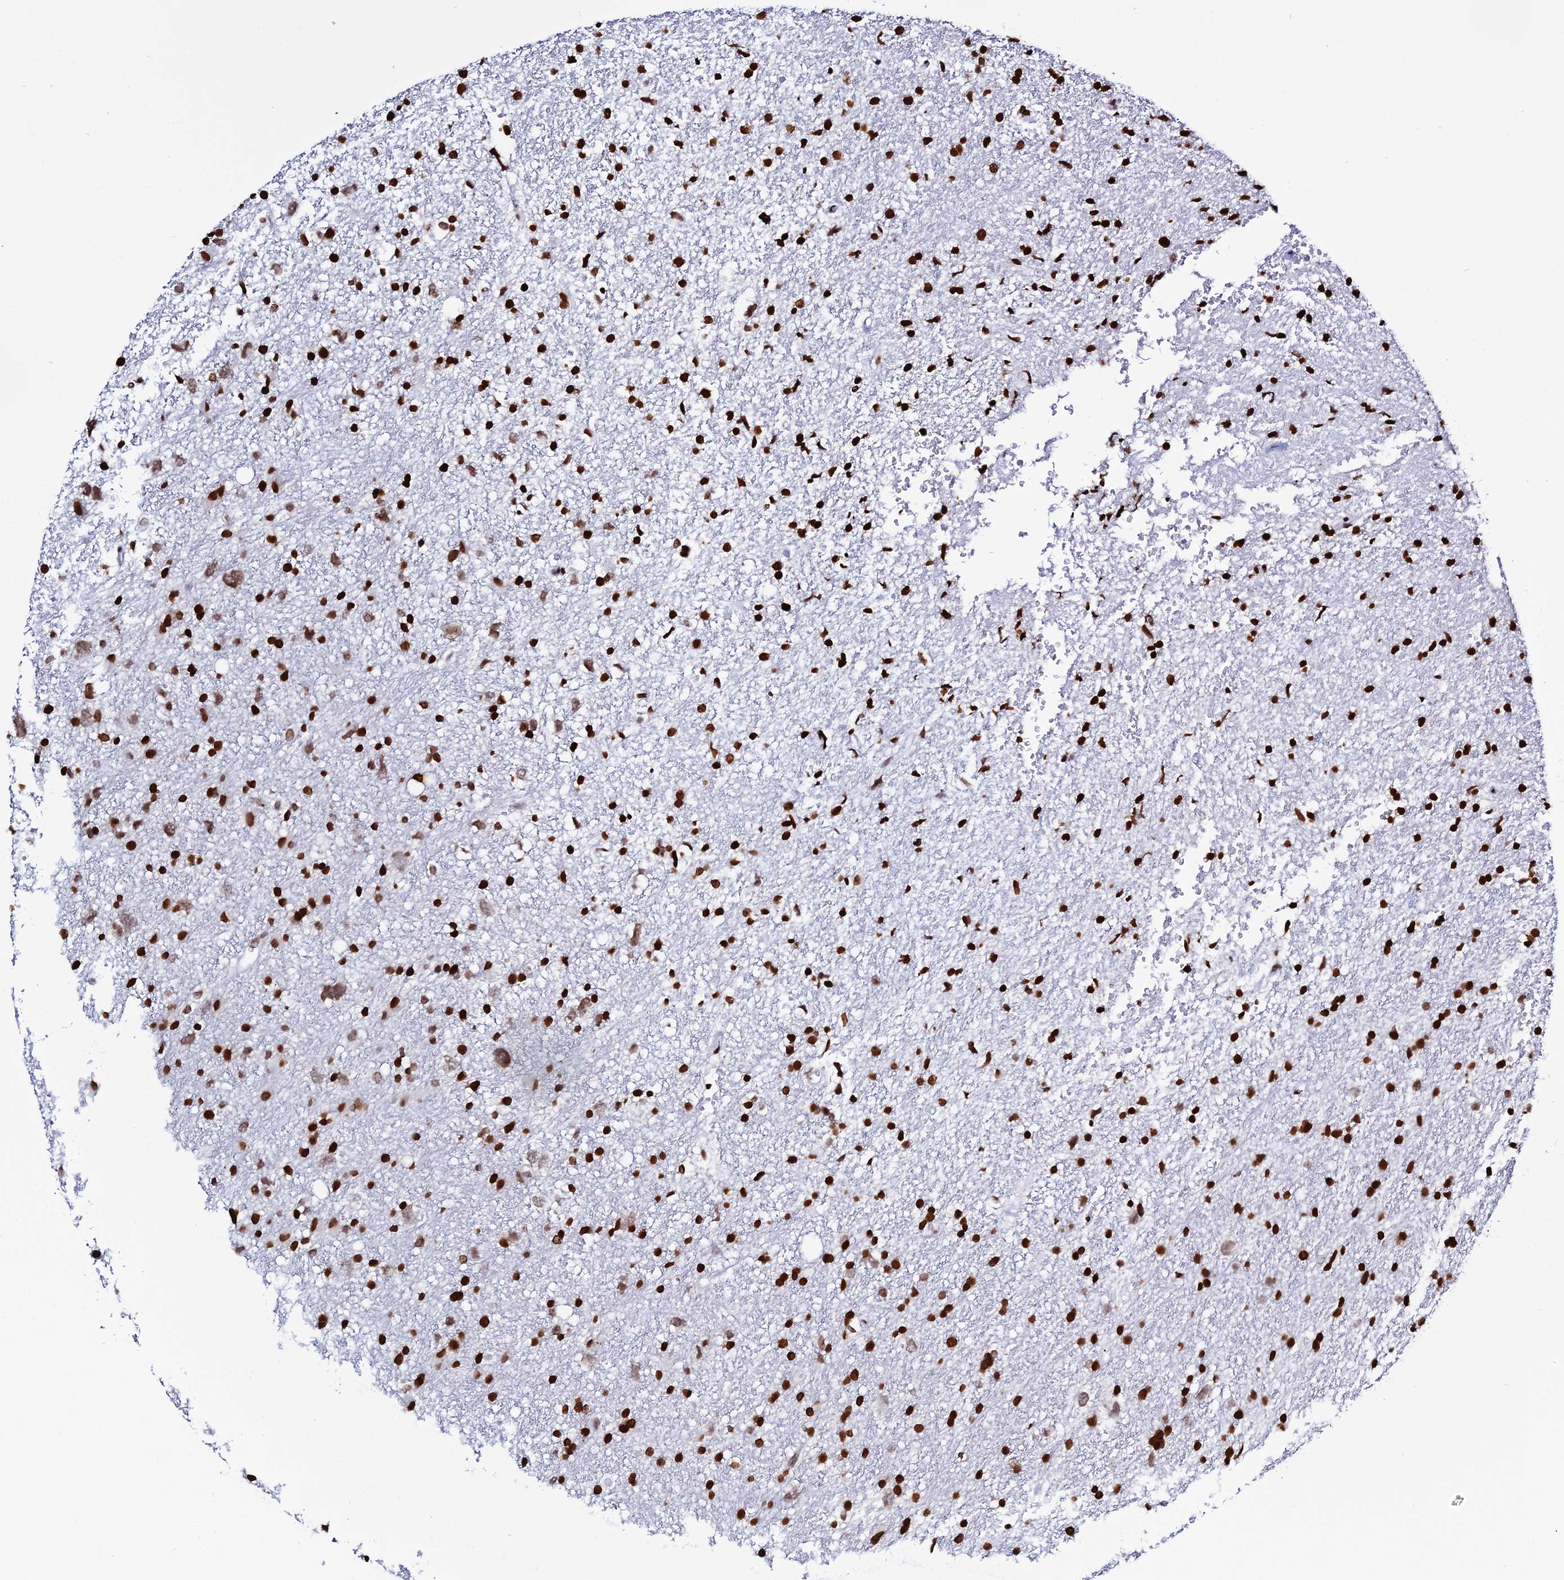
{"staining": {"intensity": "strong", "quantity": ">75%", "location": "nuclear"}, "tissue": "glioma", "cell_type": "Tumor cells", "image_type": "cancer", "snomed": [{"axis": "morphology", "description": "Glioma, malignant, High grade"}, {"axis": "topography", "description": "Brain"}], "caption": "Glioma tissue reveals strong nuclear expression in approximately >75% of tumor cells", "gene": "MACROH2A2", "patient": {"sex": "male", "age": 61}}